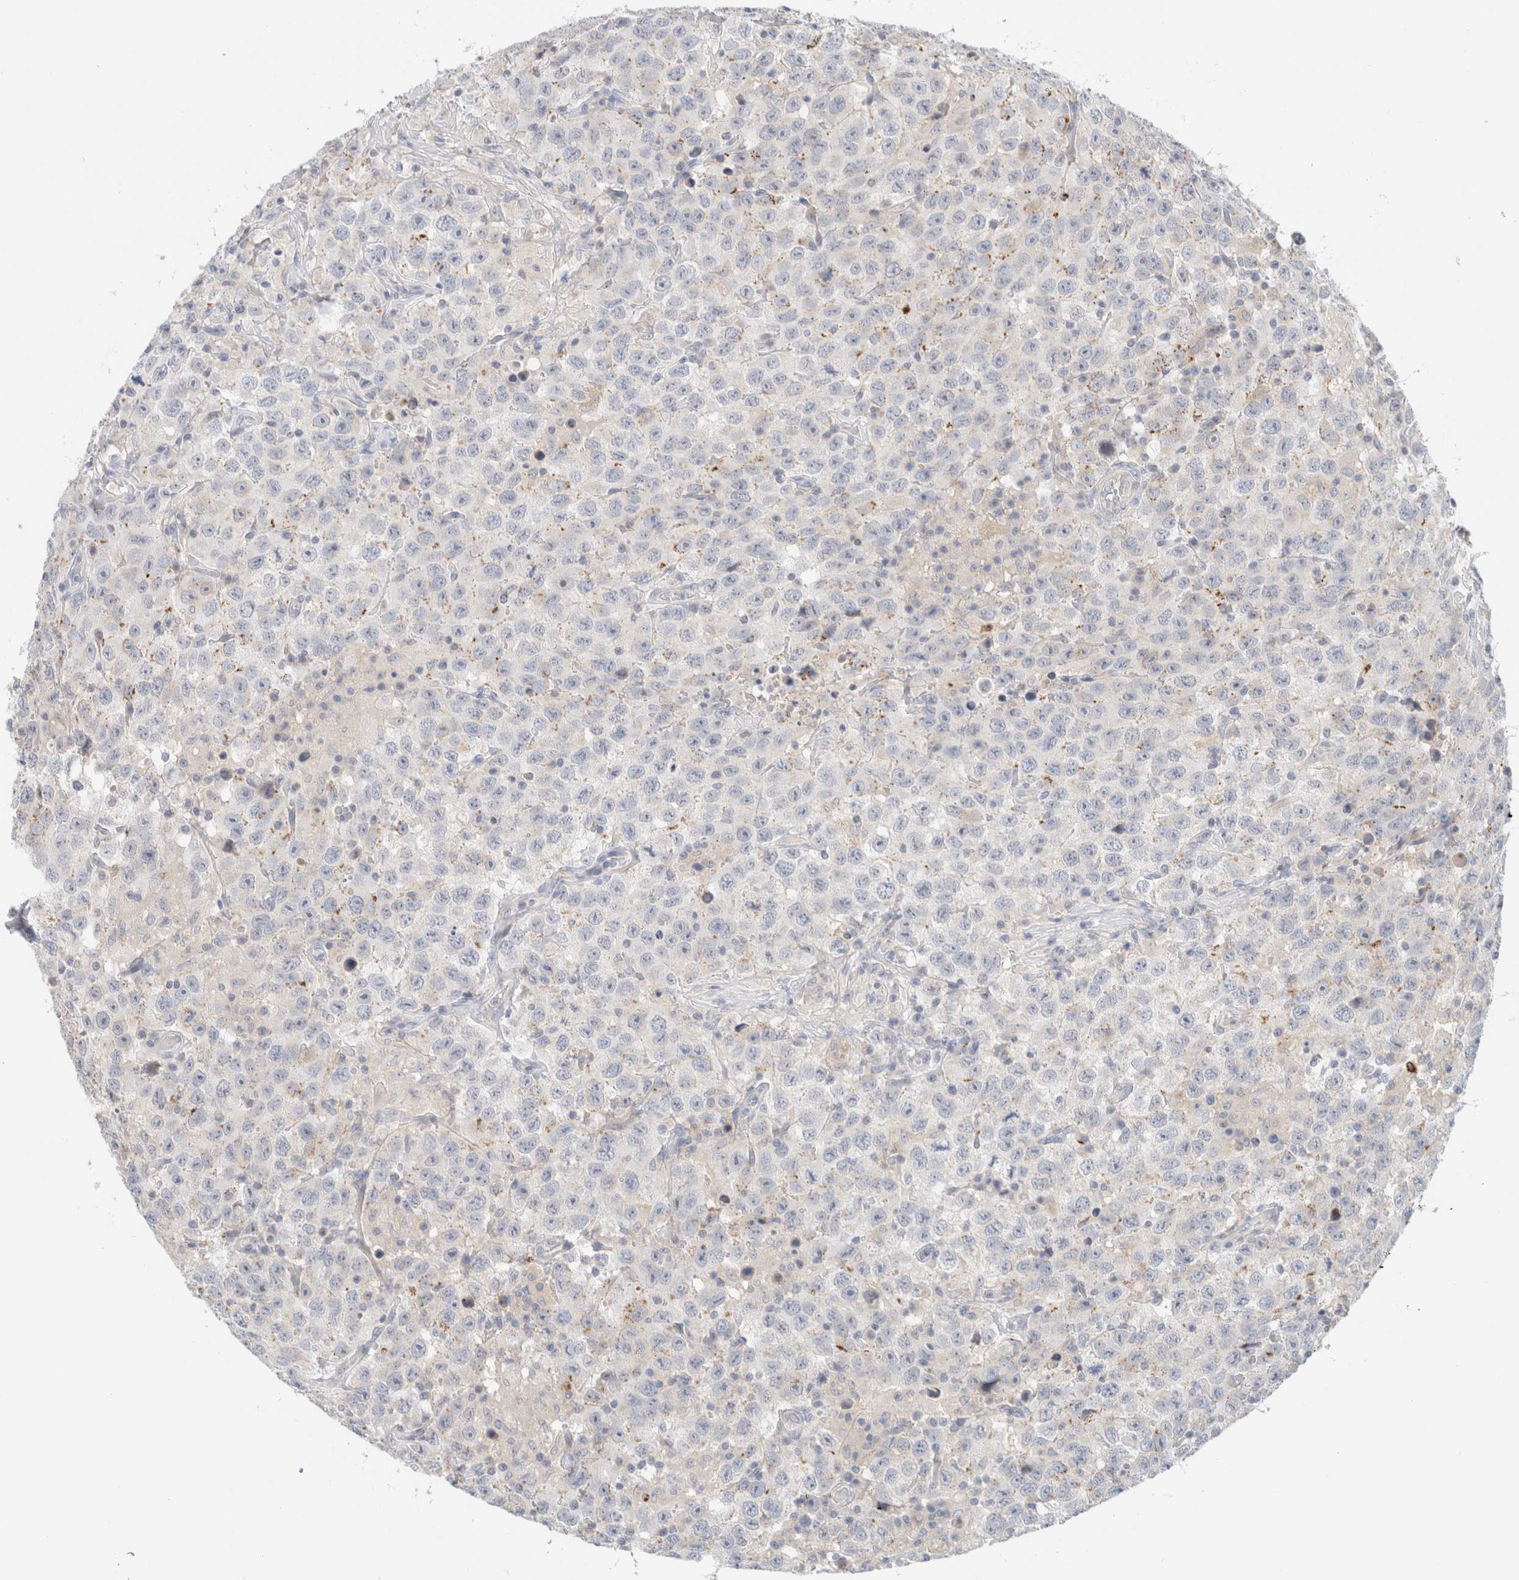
{"staining": {"intensity": "negative", "quantity": "none", "location": "none"}, "tissue": "testis cancer", "cell_type": "Tumor cells", "image_type": "cancer", "snomed": [{"axis": "morphology", "description": "Seminoma, NOS"}, {"axis": "topography", "description": "Testis"}], "caption": "Tumor cells are negative for brown protein staining in testis seminoma.", "gene": "SDR16C5", "patient": {"sex": "male", "age": 41}}